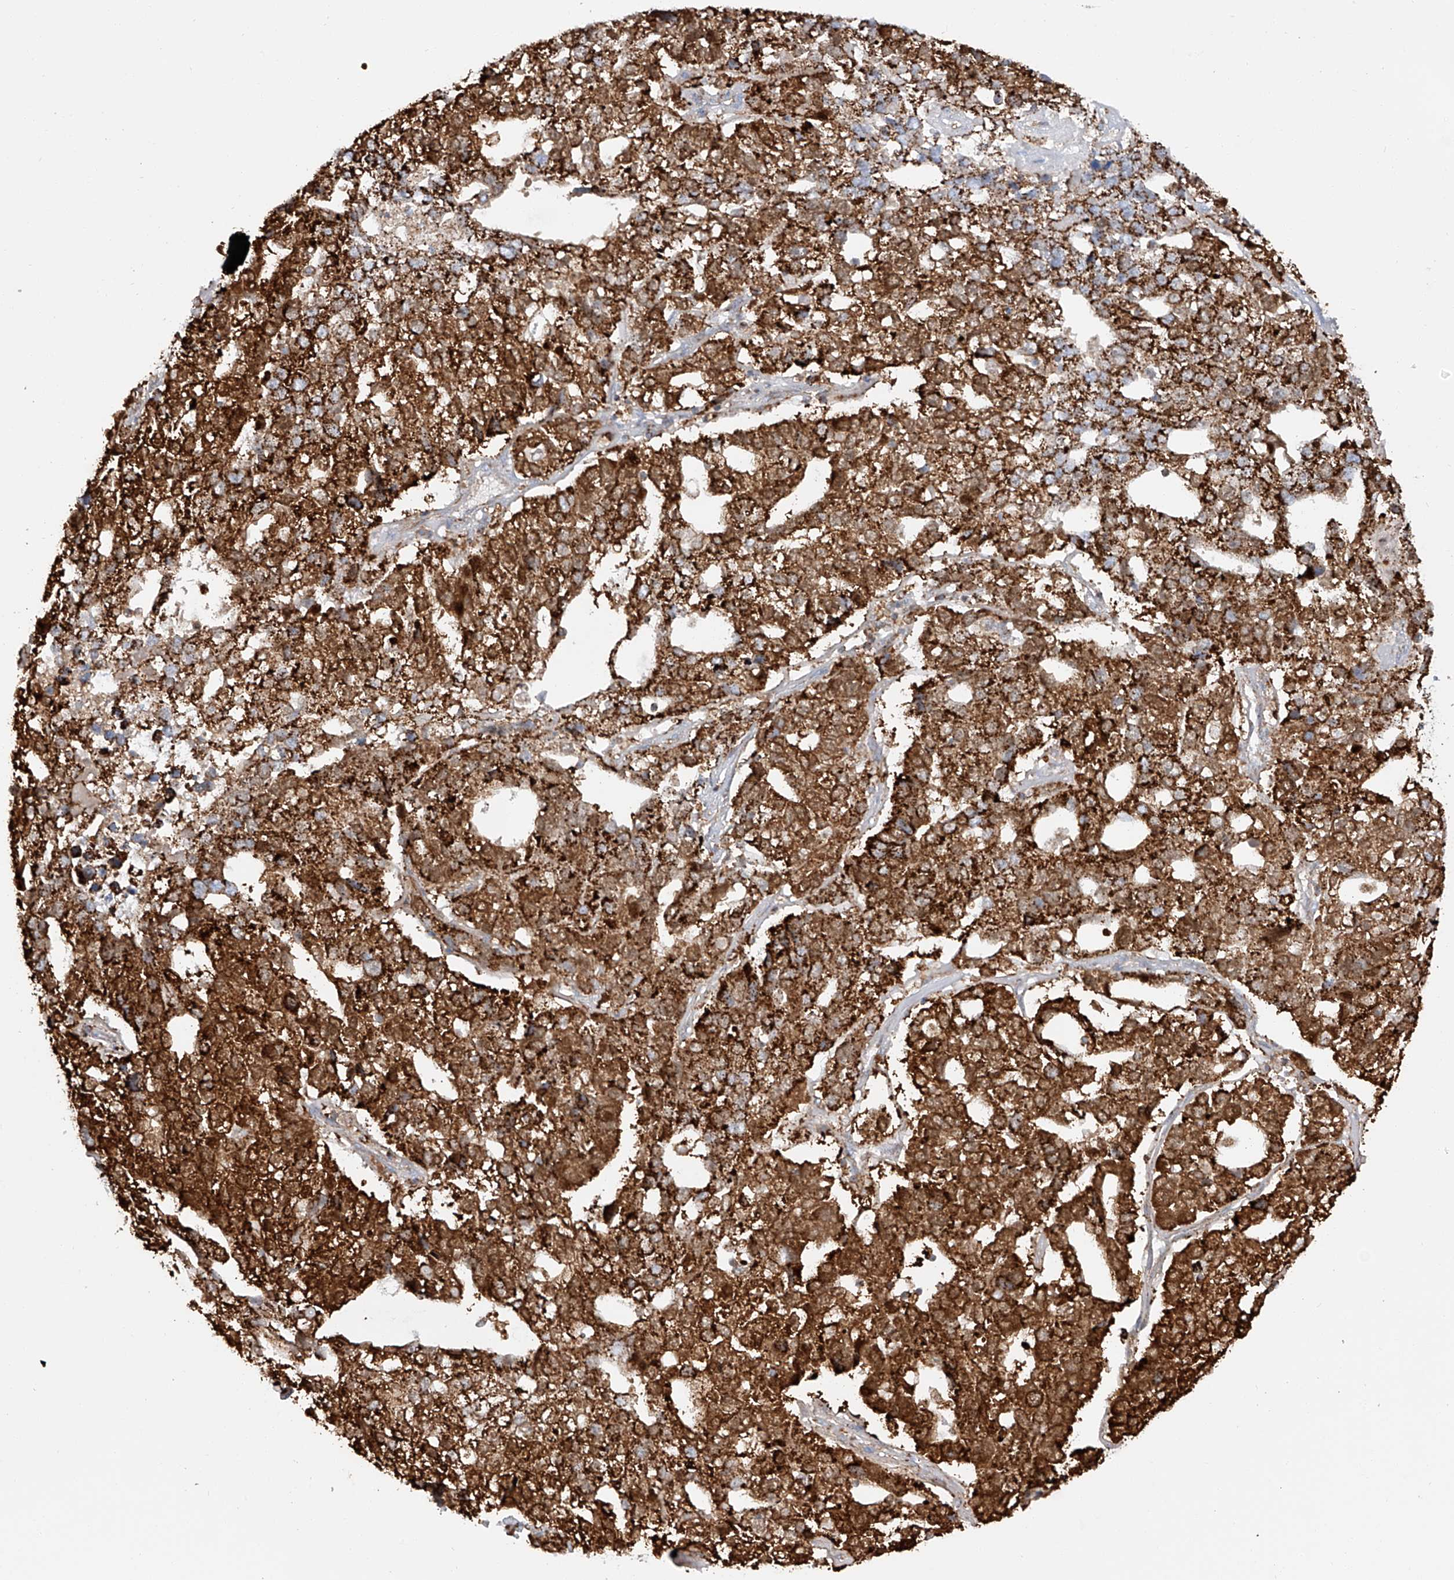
{"staining": {"intensity": "strong", "quantity": ">75%", "location": "cytoplasmic/membranous"}, "tissue": "pancreatic cancer", "cell_type": "Tumor cells", "image_type": "cancer", "snomed": [{"axis": "morphology", "description": "Adenocarcinoma, NOS"}, {"axis": "topography", "description": "Pancreas"}], "caption": "A brown stain labels strong cytoplasmic/membranous staining of a protein in adenocarcinoma (pancreatic) tumor cells. The protein is stained brown, and the nuclei are stained in blue (DAB (3,3'-diaminobenzidine) IHC with brightfield microscopy, high magnification).", "gene": "TTC27", "patient": {"sex": "female", "age": 61}}